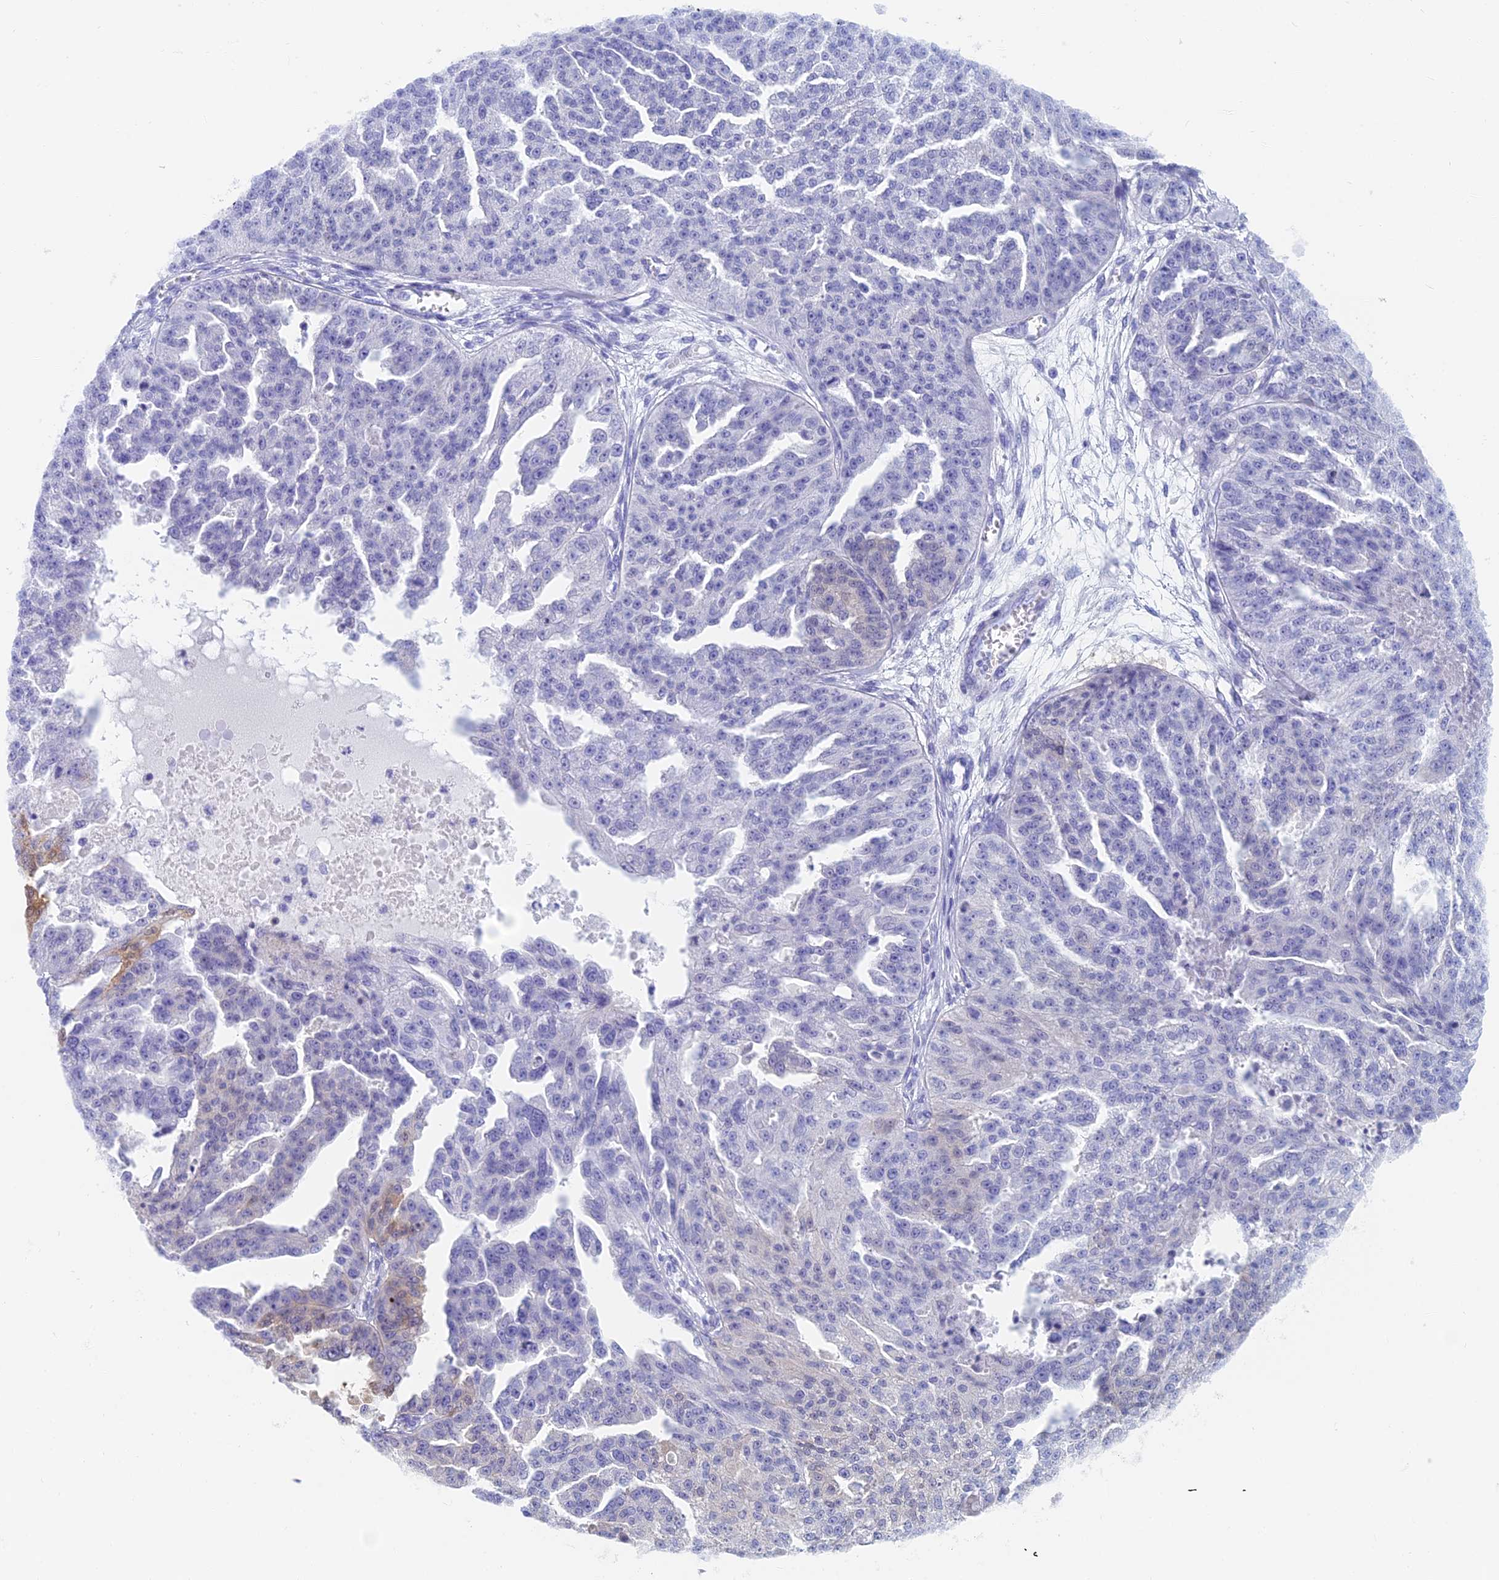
{"staining": {"intensity": "moderate", "quantity": "<25%", "location": "cytoplasmic/membranous"}, "tissue": "ovarian cancer", "cell_type": "Tumor cells", "image_type": "cancer", "snomed": [{"axis": "morphology", "description": "Cystadenocarcinoma, serous, NOS"}, {"axis": "topography", "description": "Ovary"}], "caption": "The photomicrograph reveals a brown stain indicating the presence of a protein in the cytoplasmic/membranous of tumor cells in ovarian cancer.", "gene": "CAPS", "patient": {"sex": "female", "age": 58}}